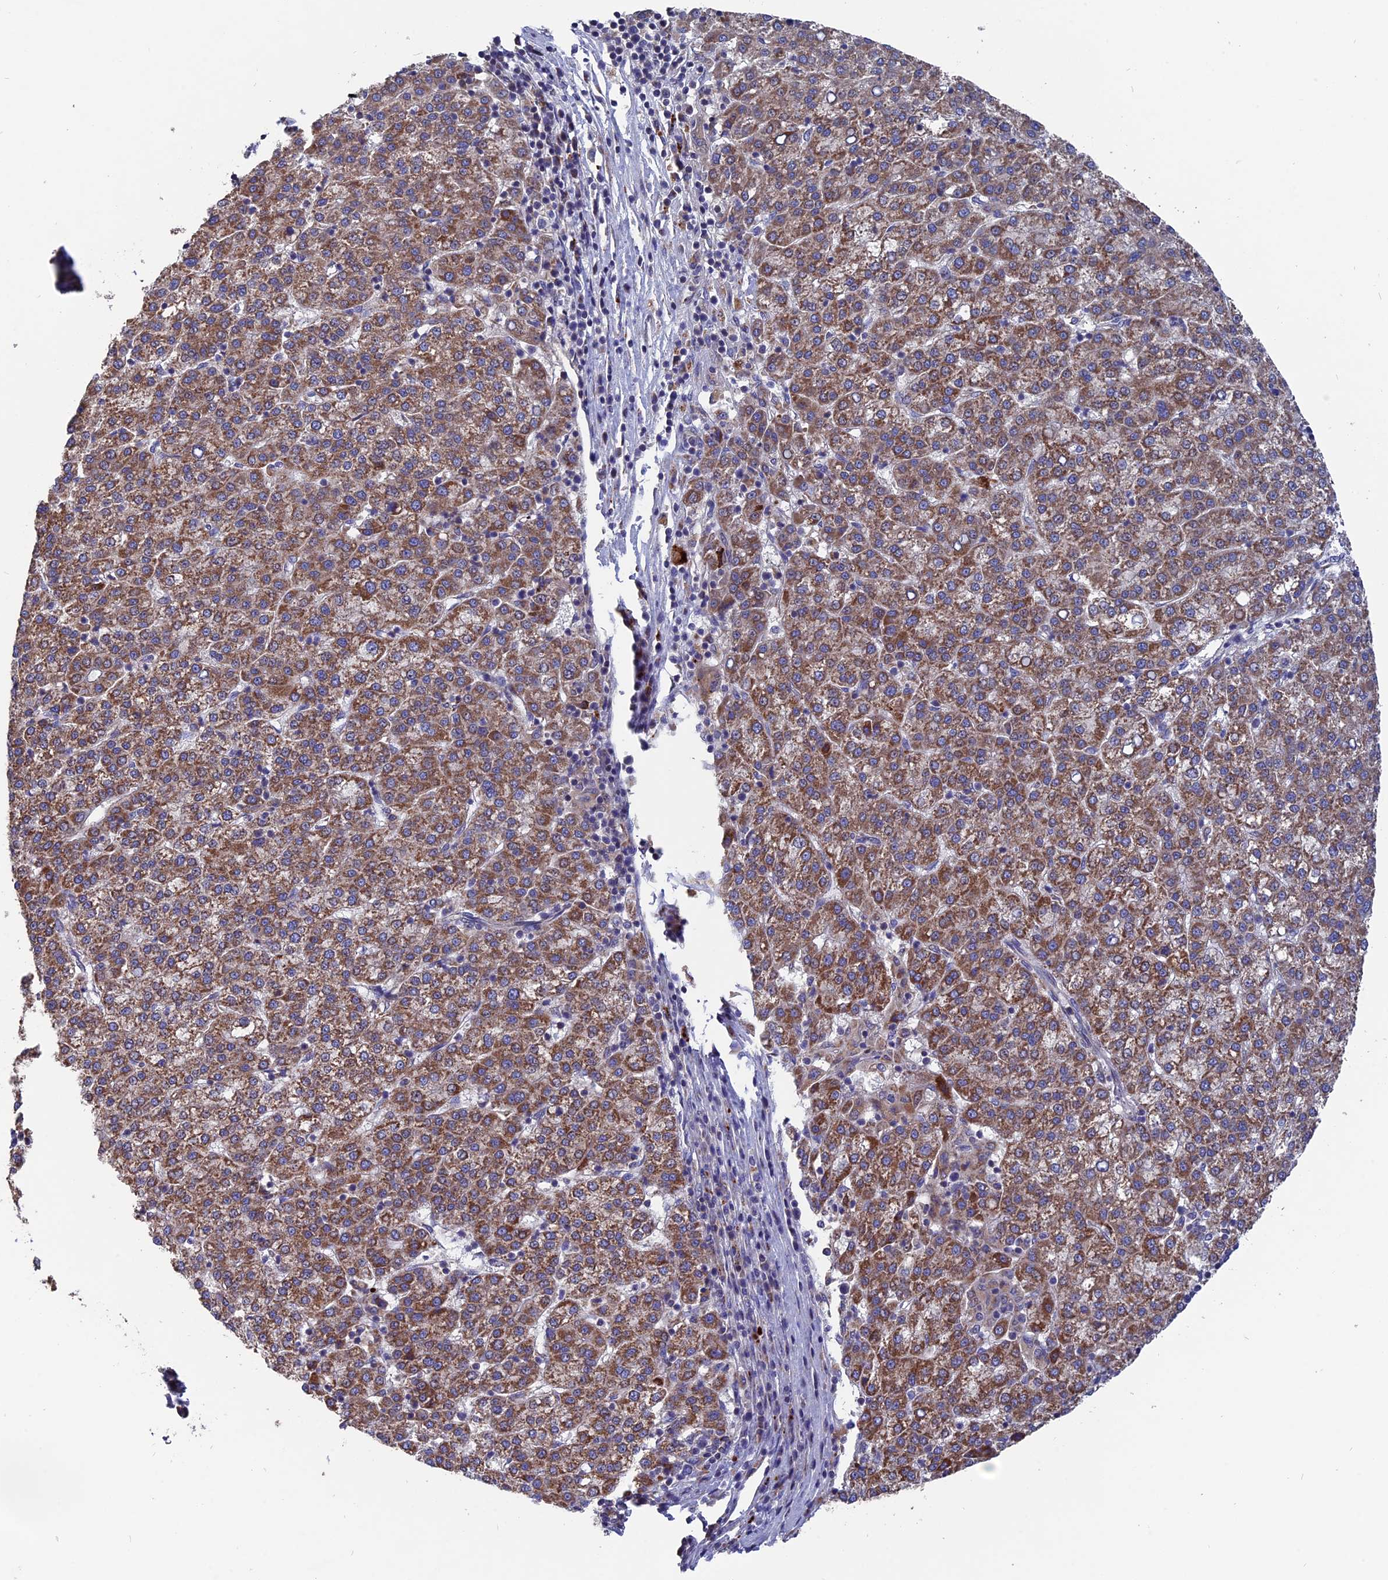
{"staining": {"intensity": "moderate", "quantity": ">75%", "location": "cytoplasmic/membranous"}, "tissue": "liver cancer", "cell_type": "Tumor cells", "image_type": "cancer", "snomed": [{"axis": "morphology", "description": "Carcinoma, Hepatocellular, NOS"}, {"axis": "topography", "description": "Liver"}], "caption": "Immunohistochemistry (IHC) staining of hepatocellular carcinoma (liver), which displays medium levels of moderate cytoplasmic/membranous staining in about >75% of tumor cells indicating moderate cytoplasmic/membranous protein expression. The staining was performed using DAB (brown) for protein detection and nuclei were counterstained in hematoxylin (blue).", "gene": "TGFA", "patient": {"sex": "female", "age": 58}}